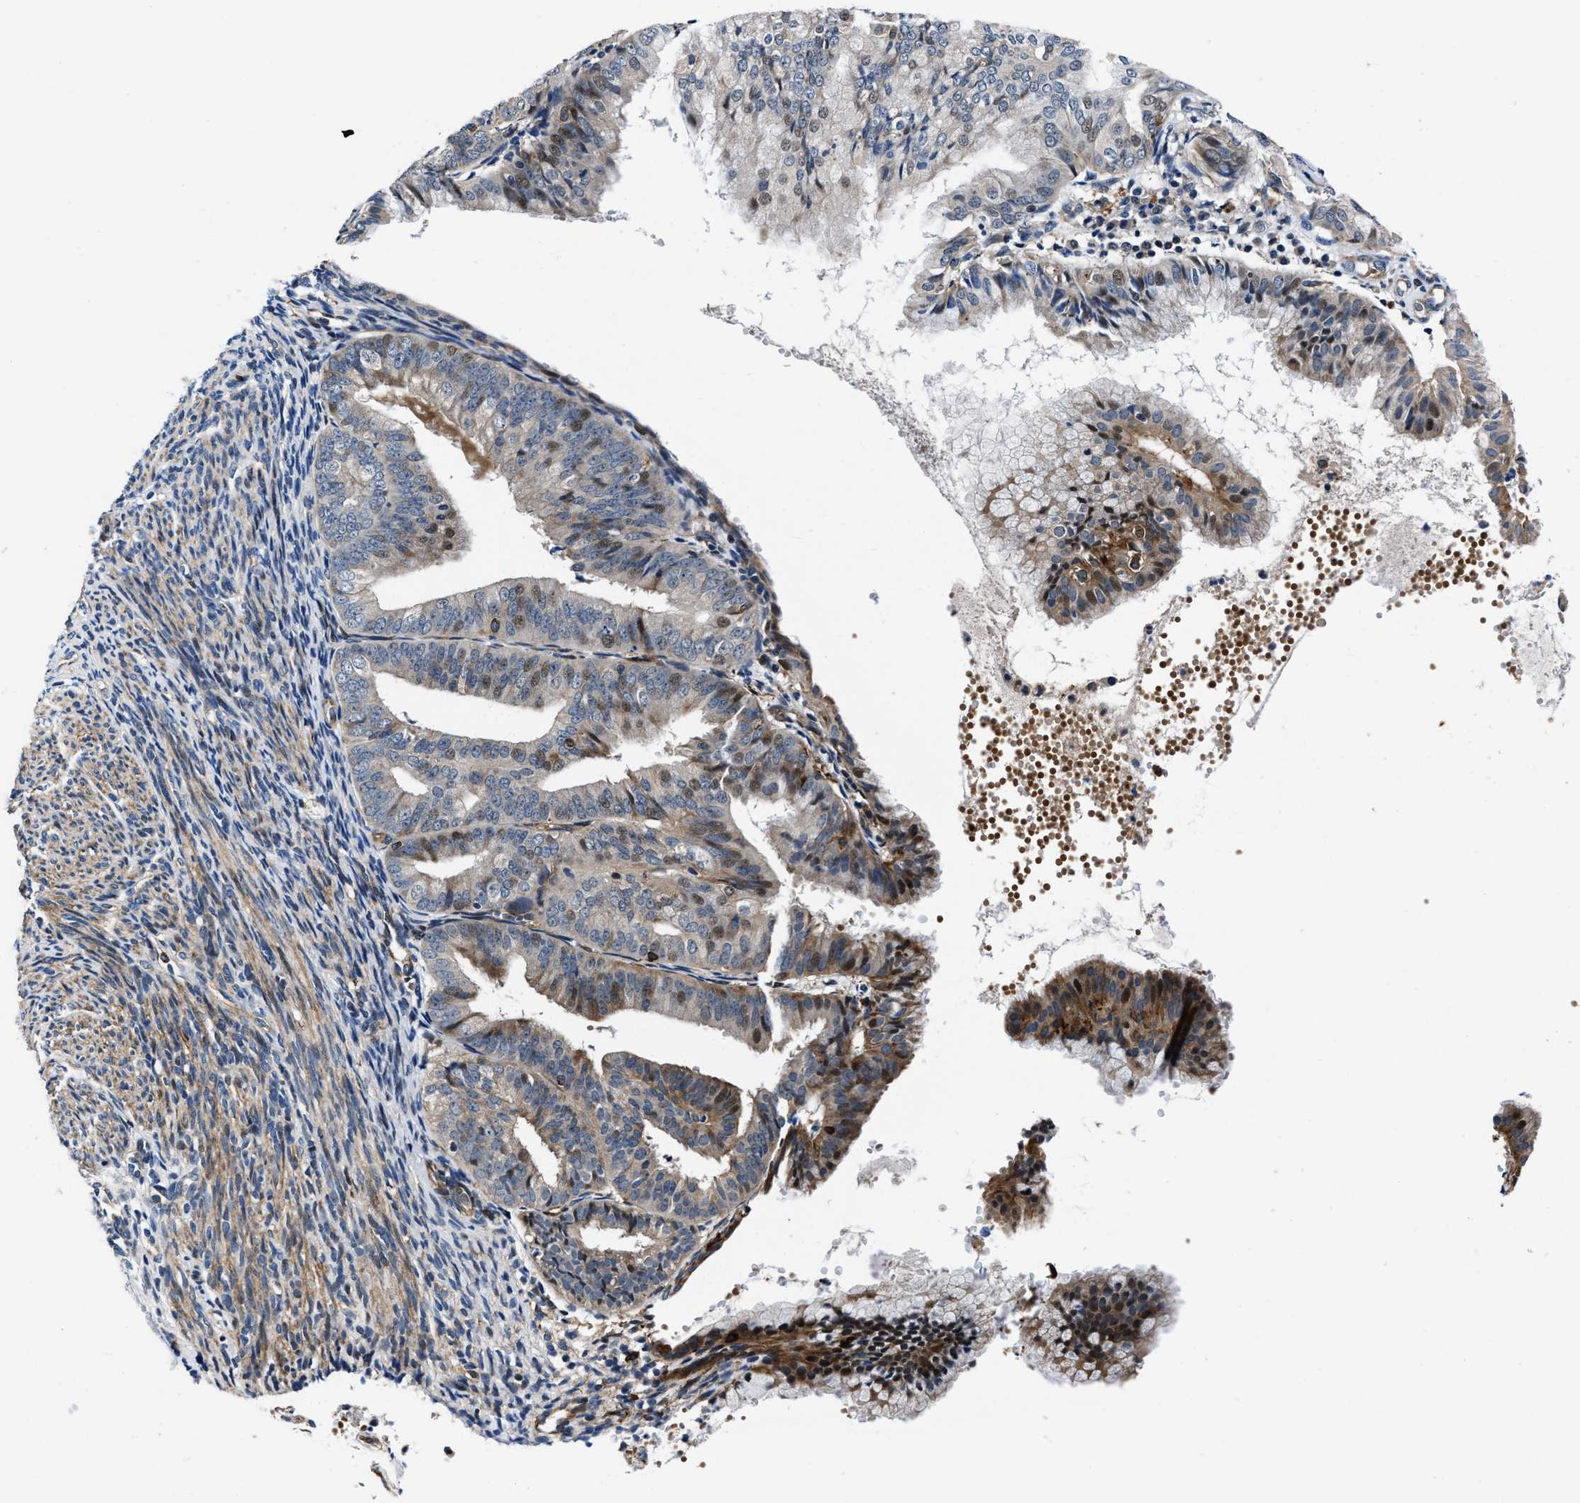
{"staining": {"intensity": "moderate", "quantity": "<25%", "location": "cytoplasmic/membranous,nuclear"}, "tissue": "endometrial cancer", "cell_type": "Tumor cells", "image_type": "cancer", "snomed": [{"axis": "morphology", "description": "Adenocarcinoma, NOS"}, {"axis": "topography", "description": "Endometrium"}], "caption": "High-power microscopy captured an IHC image of endometrial cancer, revealing moderate cytoplasmic/membranous and nuclear expression in about <25% of tumor cells. The protein of interest is stained brown, and the nuclei are stained in blue (DAB (3,3'-diaminobenzidine) IHC with brightfield microscopy, high magnification).", "gene": "C2orf66", "patient": {"sex": "female", "age": 63}}